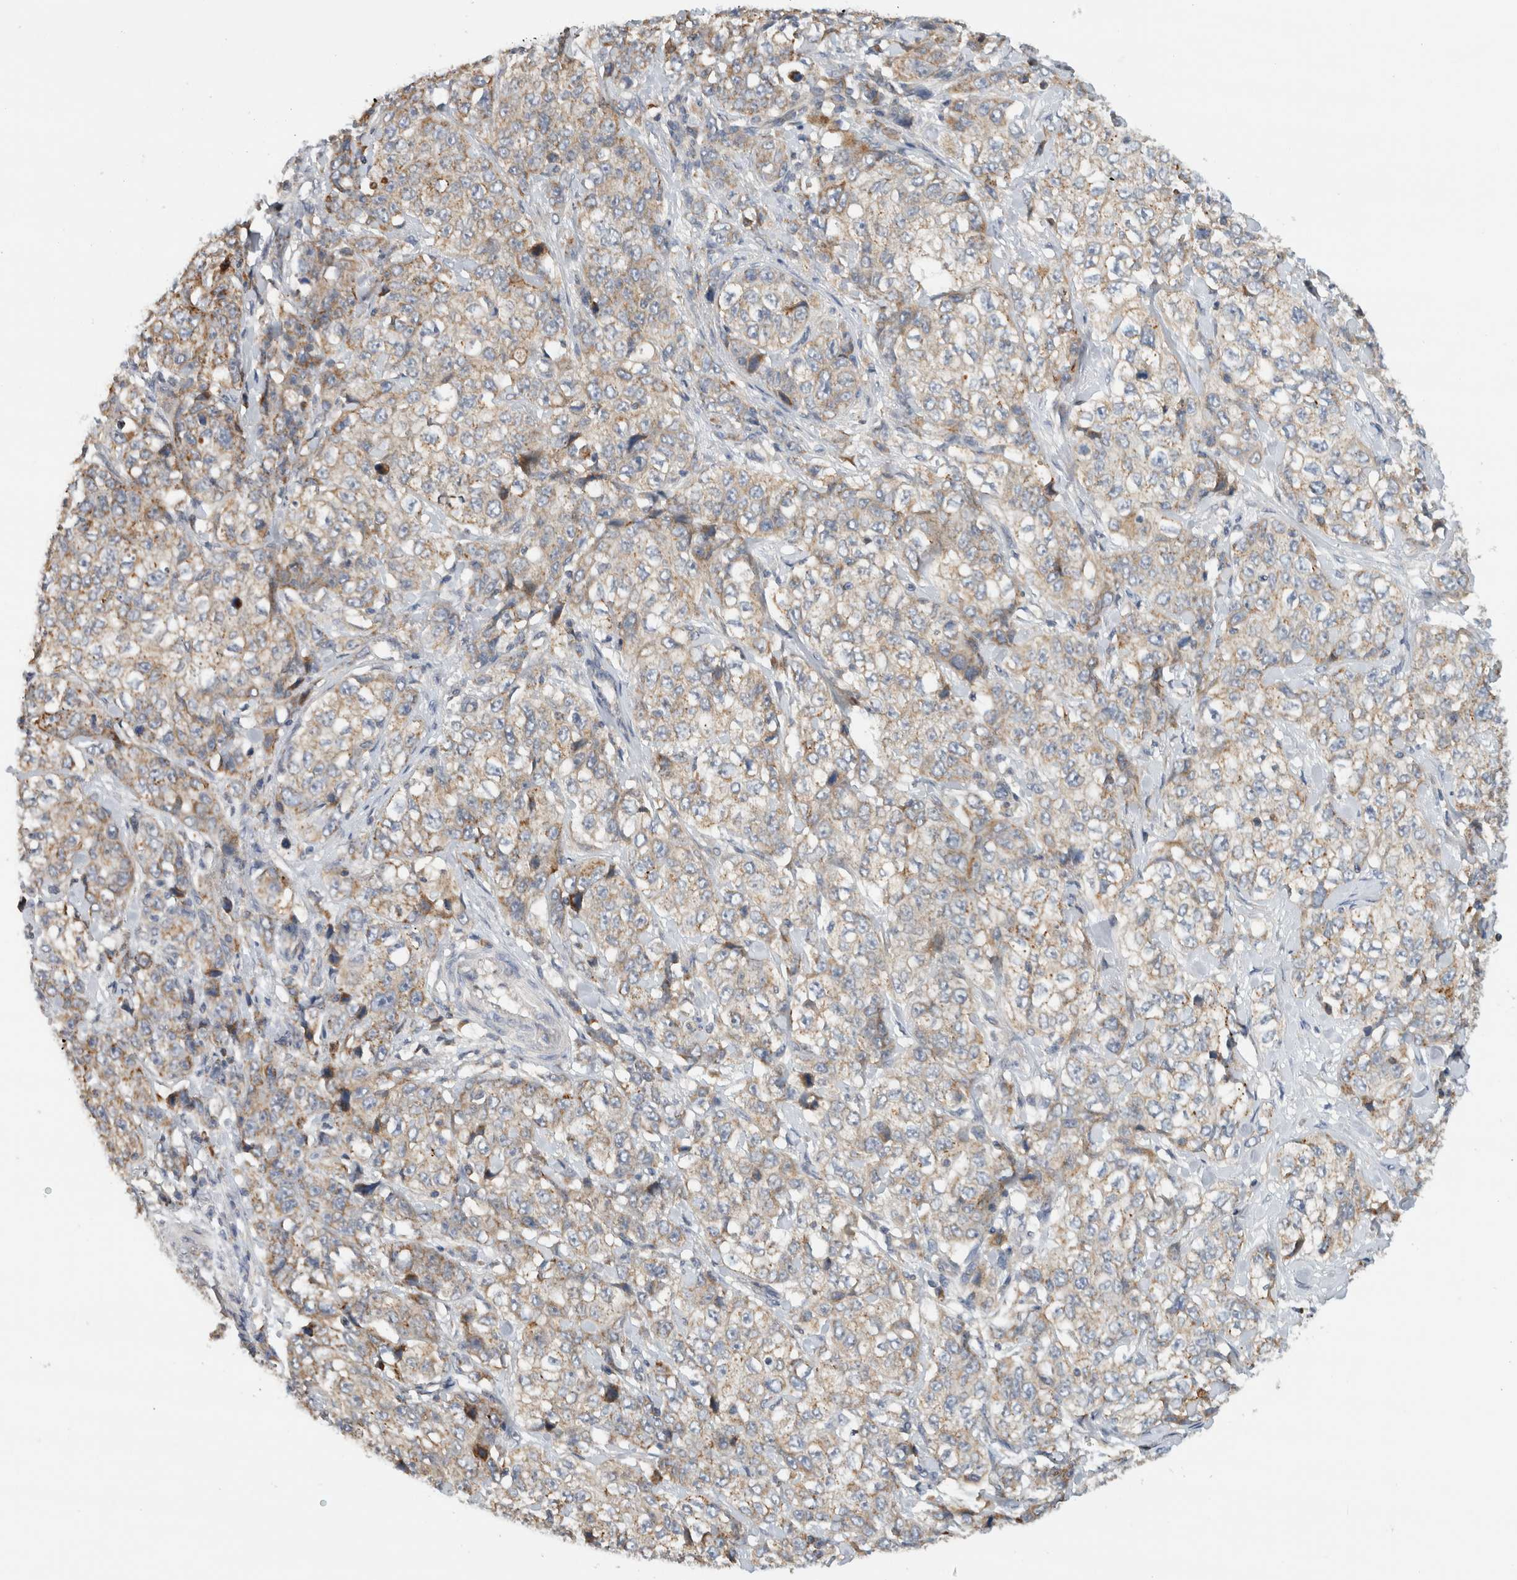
{"staining": {"intensity": "weak", "quantity": "25%-75%", "location": "cytoplasmic/membranous"}, "tissue": "stomach cancer", "cell_type": "Tumor cells", "image_type": "cancer", "snomed": [{"axis": "morphology", "description": "Adenocarcinoma, NOS"}, {"axis": "topography", "description": "Stomach"}], "caption": "Human stomach cancer stained with a protein marker exhibits weak staining in tumor cells.", "gene": "AMPD1", "patient": {"sex": "male", "age": 48}}